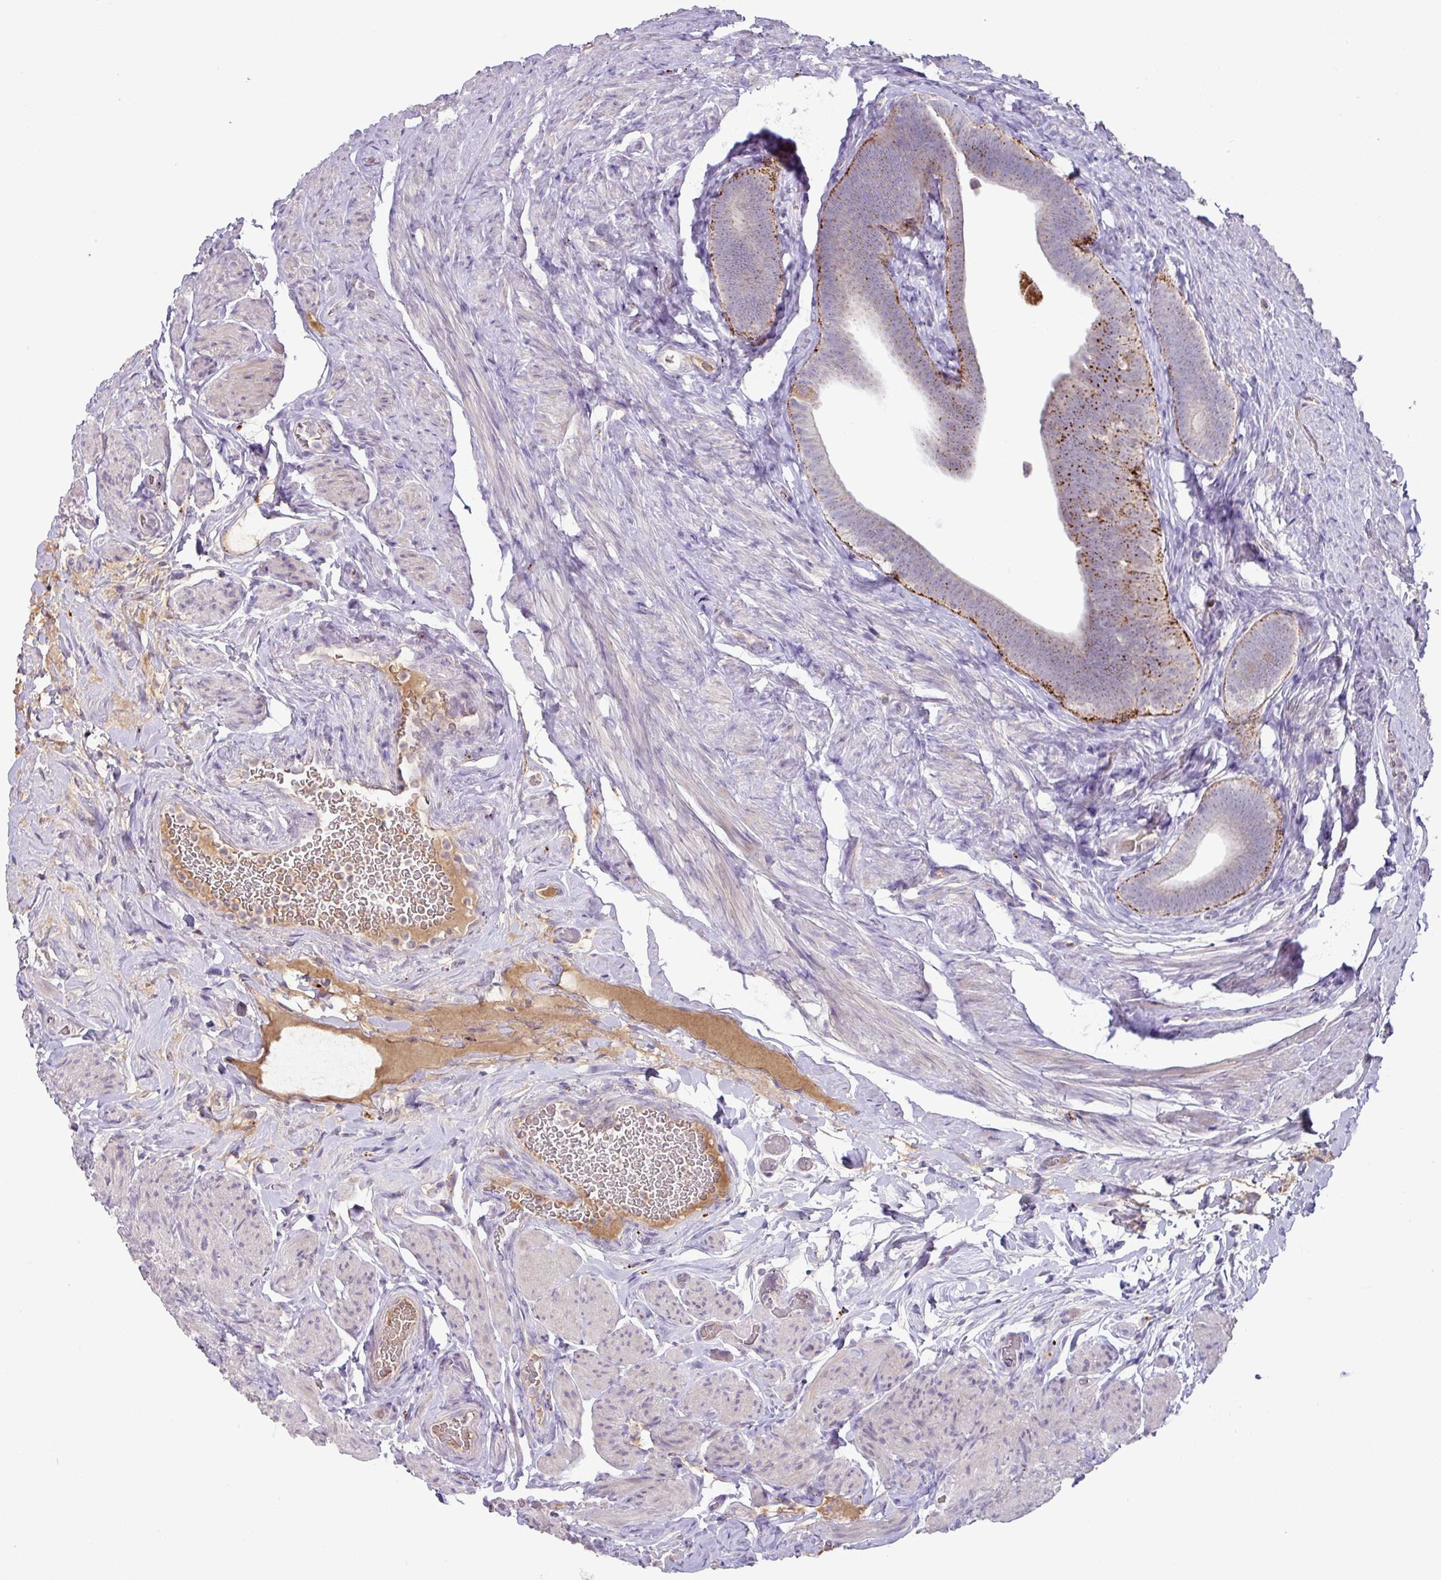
{"staining": {"intensity": "moderate", "quantity": "25%-75%", "location": "cytoplasmic/membranous"}, "tissue": "fallopian tube", "cell_type": "Glandular cells", "image_type": "normal", "snomed": [{"axis": "morphology", "description": "Normal tissue, NOS"}, {"axis": "topography", "description": "Fallopian tube"}], "caption": "IHC histopathology image of normal human fallopian tube stained for a protein (brown), which reveals medium levels of moderate cytoplasmic/membranous staining in about 25%-75% of glandular cells.", "gene": "PLEKHH3", "patient": {"sex": "female", "age": 69}}